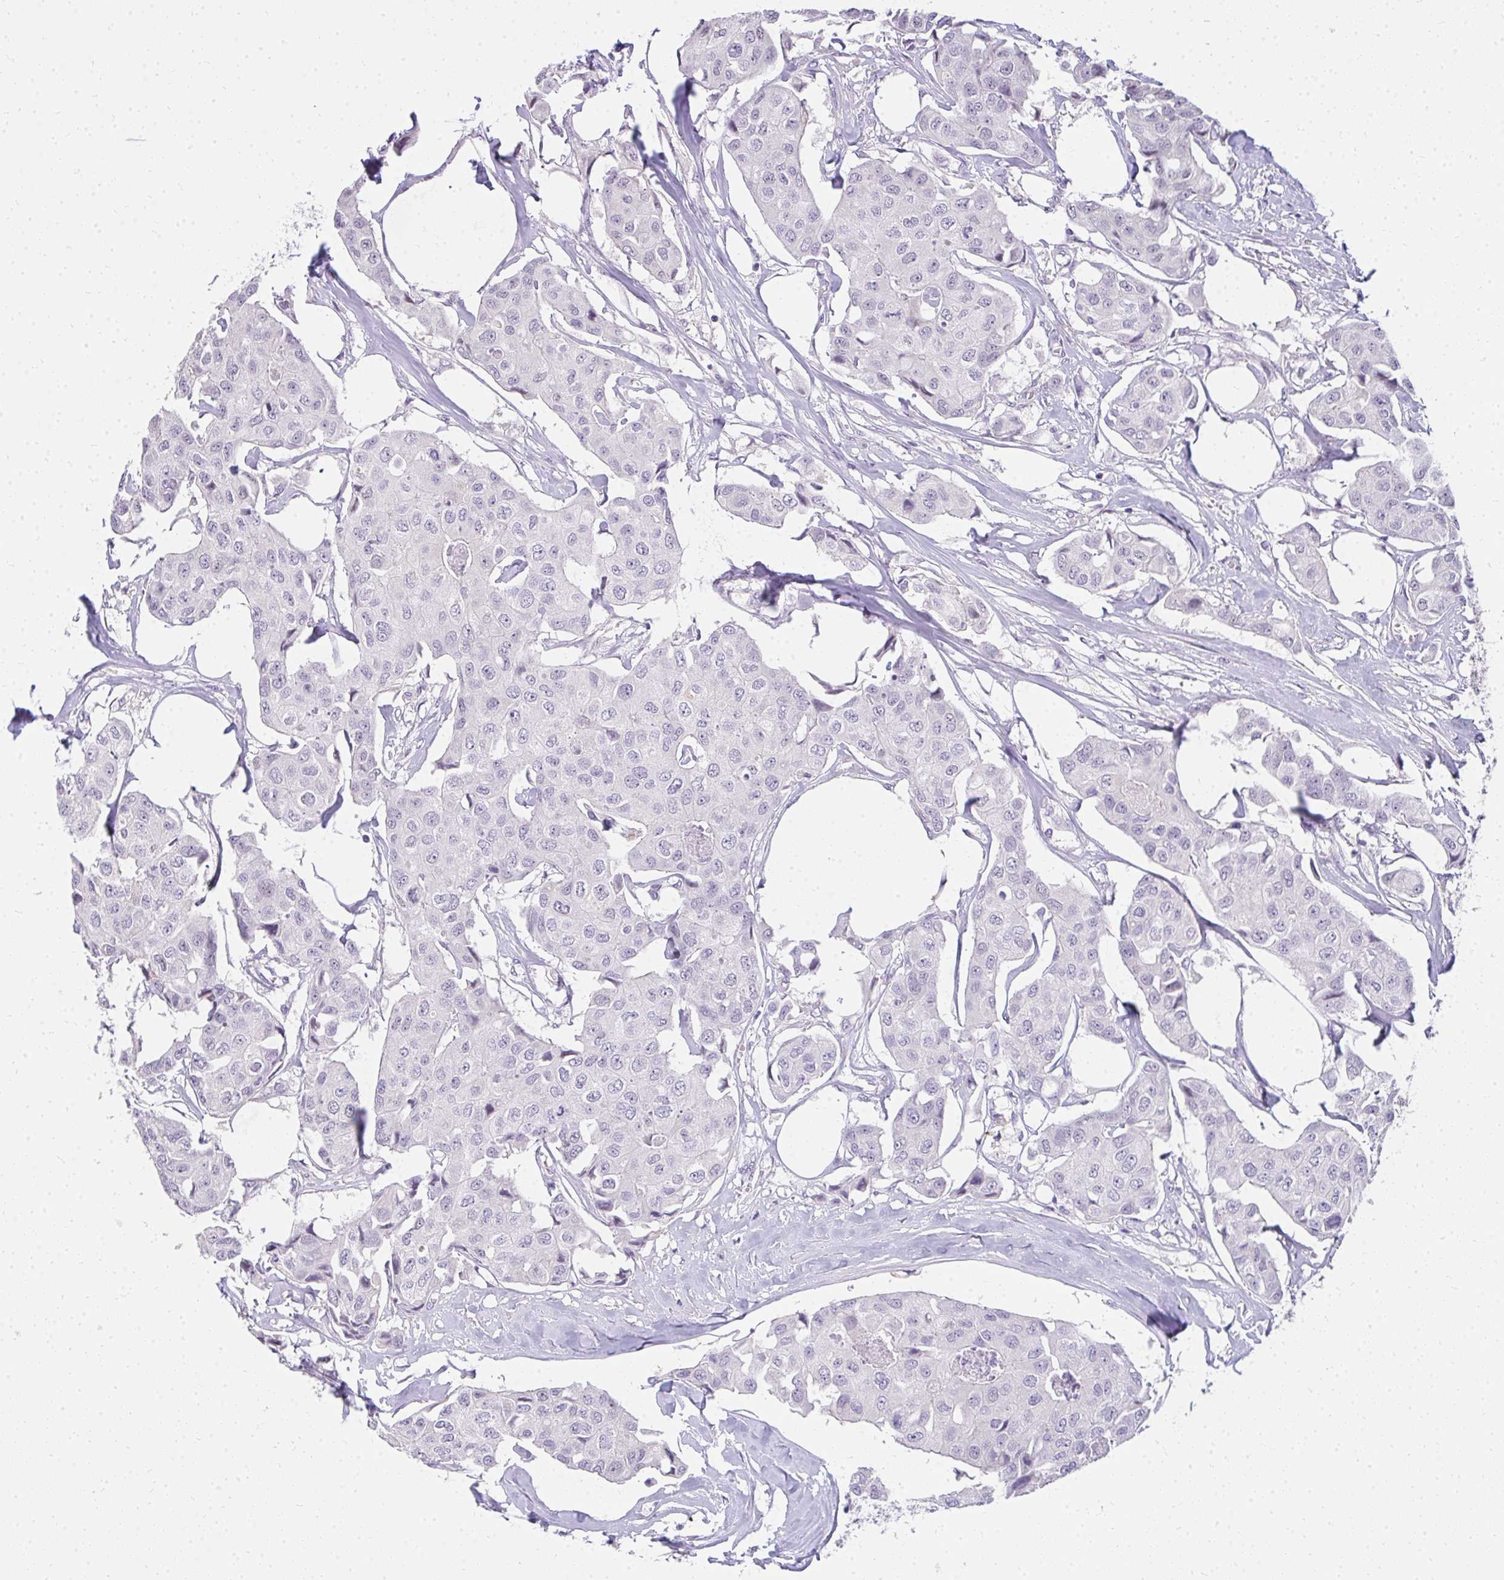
{"staining": {"intensity": "negative", "quantity": "none", "location": "none"}, "tissue": "breast cancer", "cell_type": "Tumor cells", "image_type": "cancer", "snomed": [{"axis": "morphology", "description": "Duct carcinoma"}, {"axis": "topography", "description": "Breast"}, {"axis": "topography", "description": "Lymph node"}], "caption": "This is an immunohistochemistry (IHC) micrograph of human breast intraductal carcinoma. There is no staining in tumor cells.", "gene": "PPP1R3G", "patient": {"sex": "female", "age": 80}}